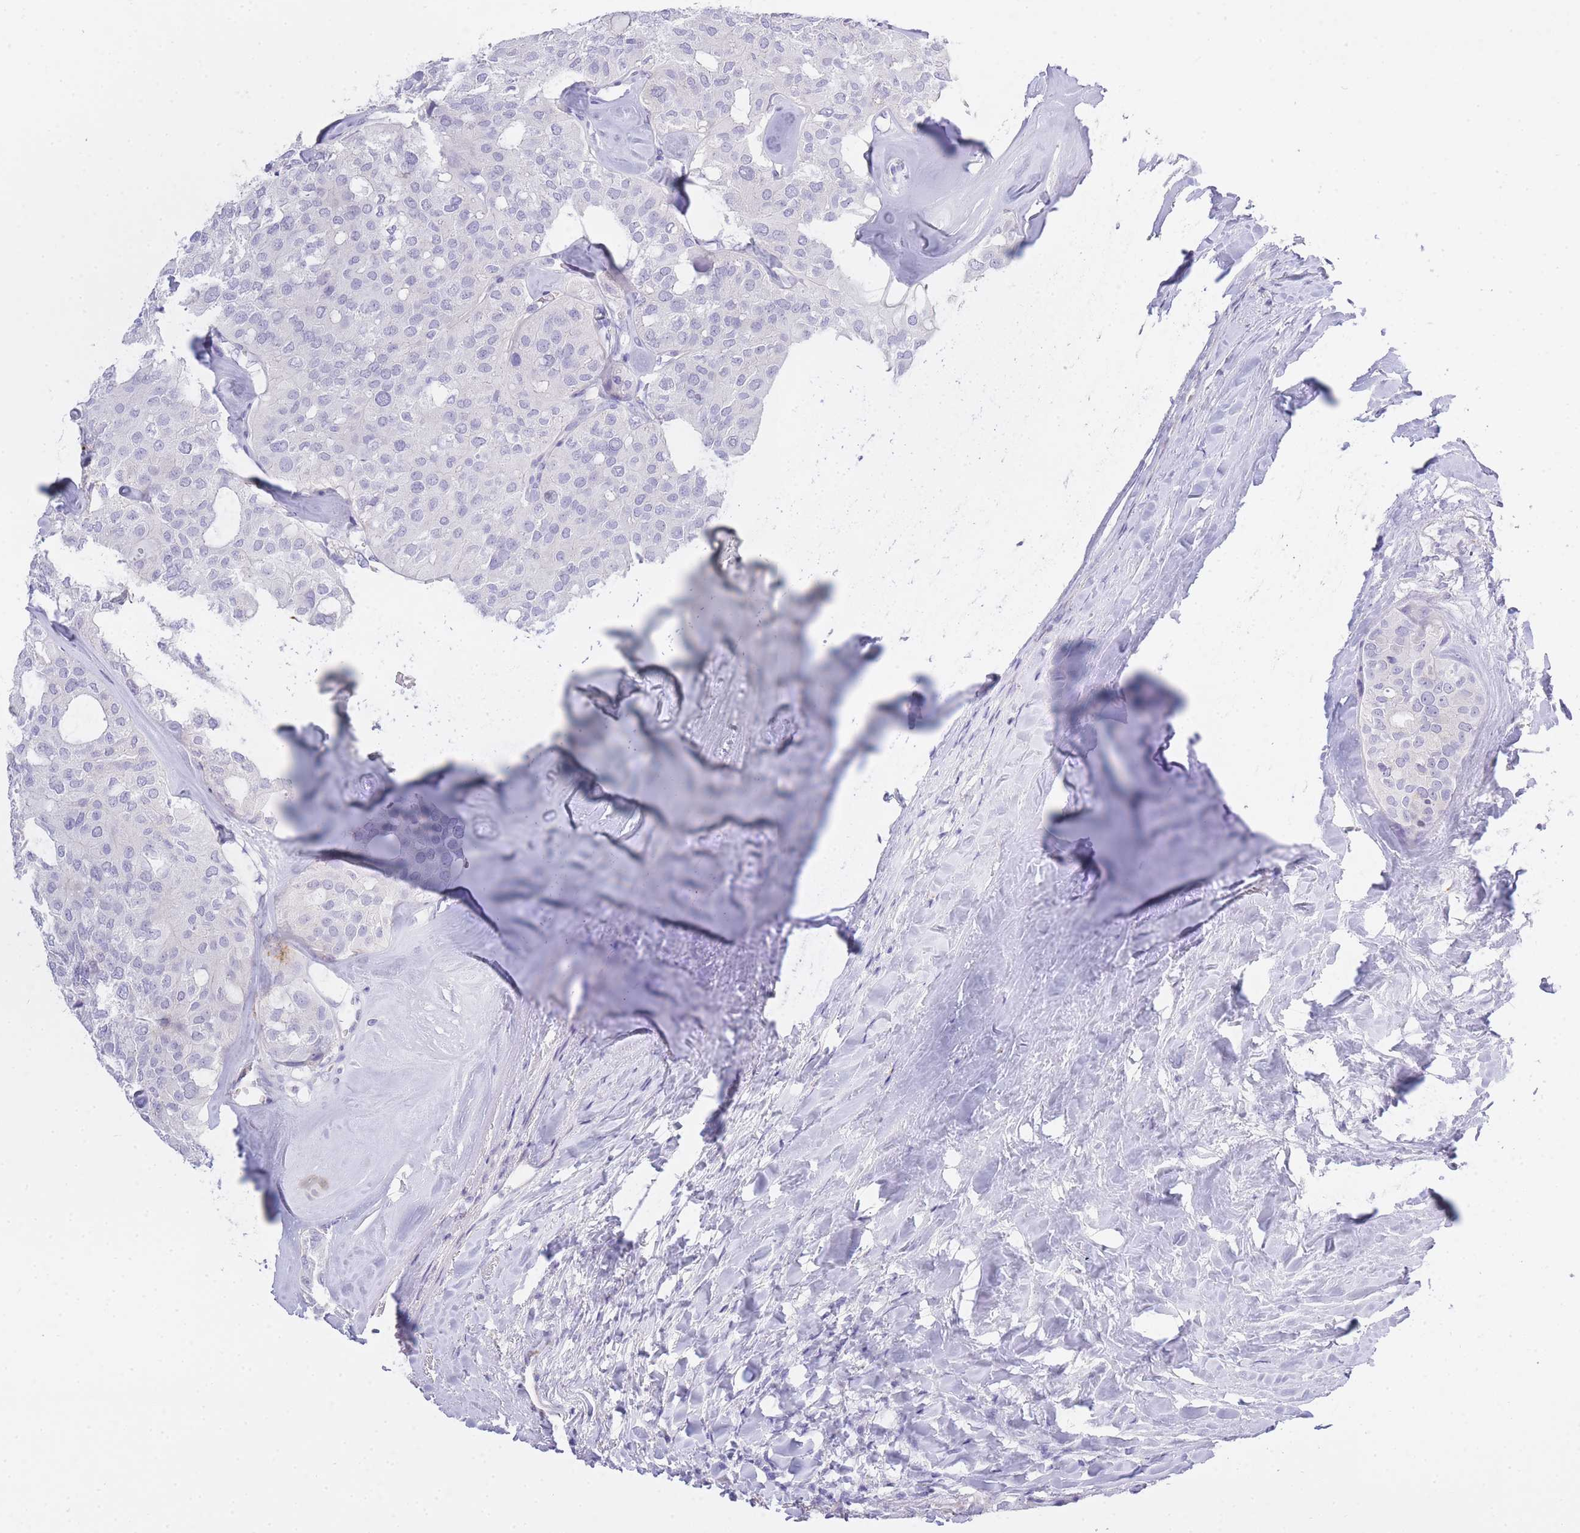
{"staining": {"intensity": "negative", "quantity": "none", "location": "none"}, "tissue": "thyroid cancer", "cell_type": "Tumor cells", "image_type": "cancer", "snomed": [{"axis": "morphology", "description": "Follicular adenoma carcinoma, NOS"}, {"axis": "topography", "description": "Thyroid gland"}], "caption": "High power microscopy image of an IHC image of follicular adenoma carcinoma (thyroid), revealing no significant staining in tumor cells.", "gene": "RHO", "patient": {"sex": "male", "age": 75}}